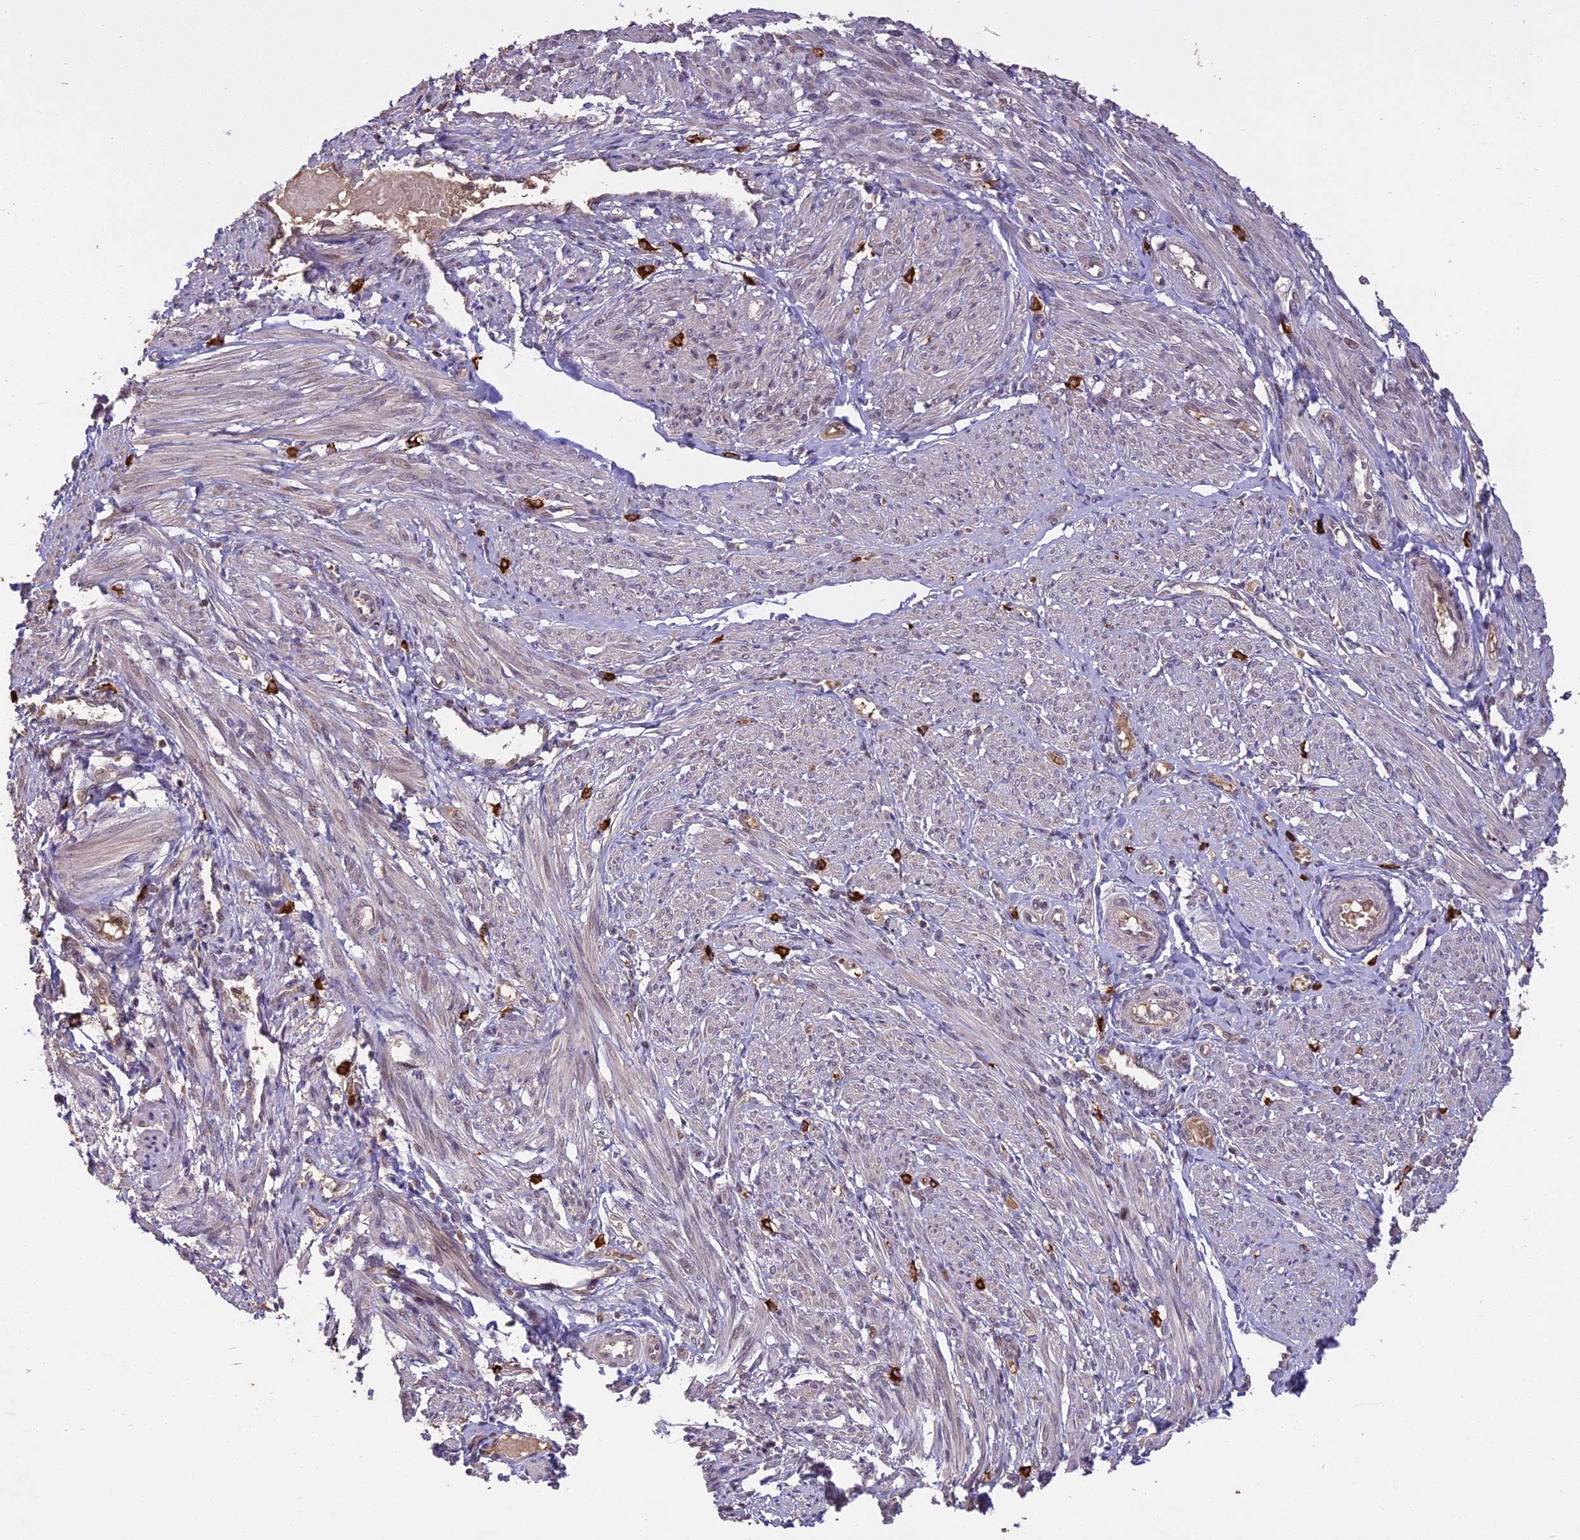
{"staining": {"intensity": "weak", "quantity": "25%-75%", "location": "cytoplasmic/membranous"}, "tissue": "smooth muscle", "cell_type": "Smooth muscle cells", "image_type": "normal", "snomed": [{"axis": "morphology", "description": "Normal tissue, NOS"}, {"axis": "topography", "description": "Smooth muscle"}], "caption": "Benign smooth muscle reveals weak cytoplasmic/membranous staining in about 25%-75% of smooth muscle cells, visualized by immunohistochemistry.", "gene": "TIGD7", "patient": {"sex": "female", "age": 39}}